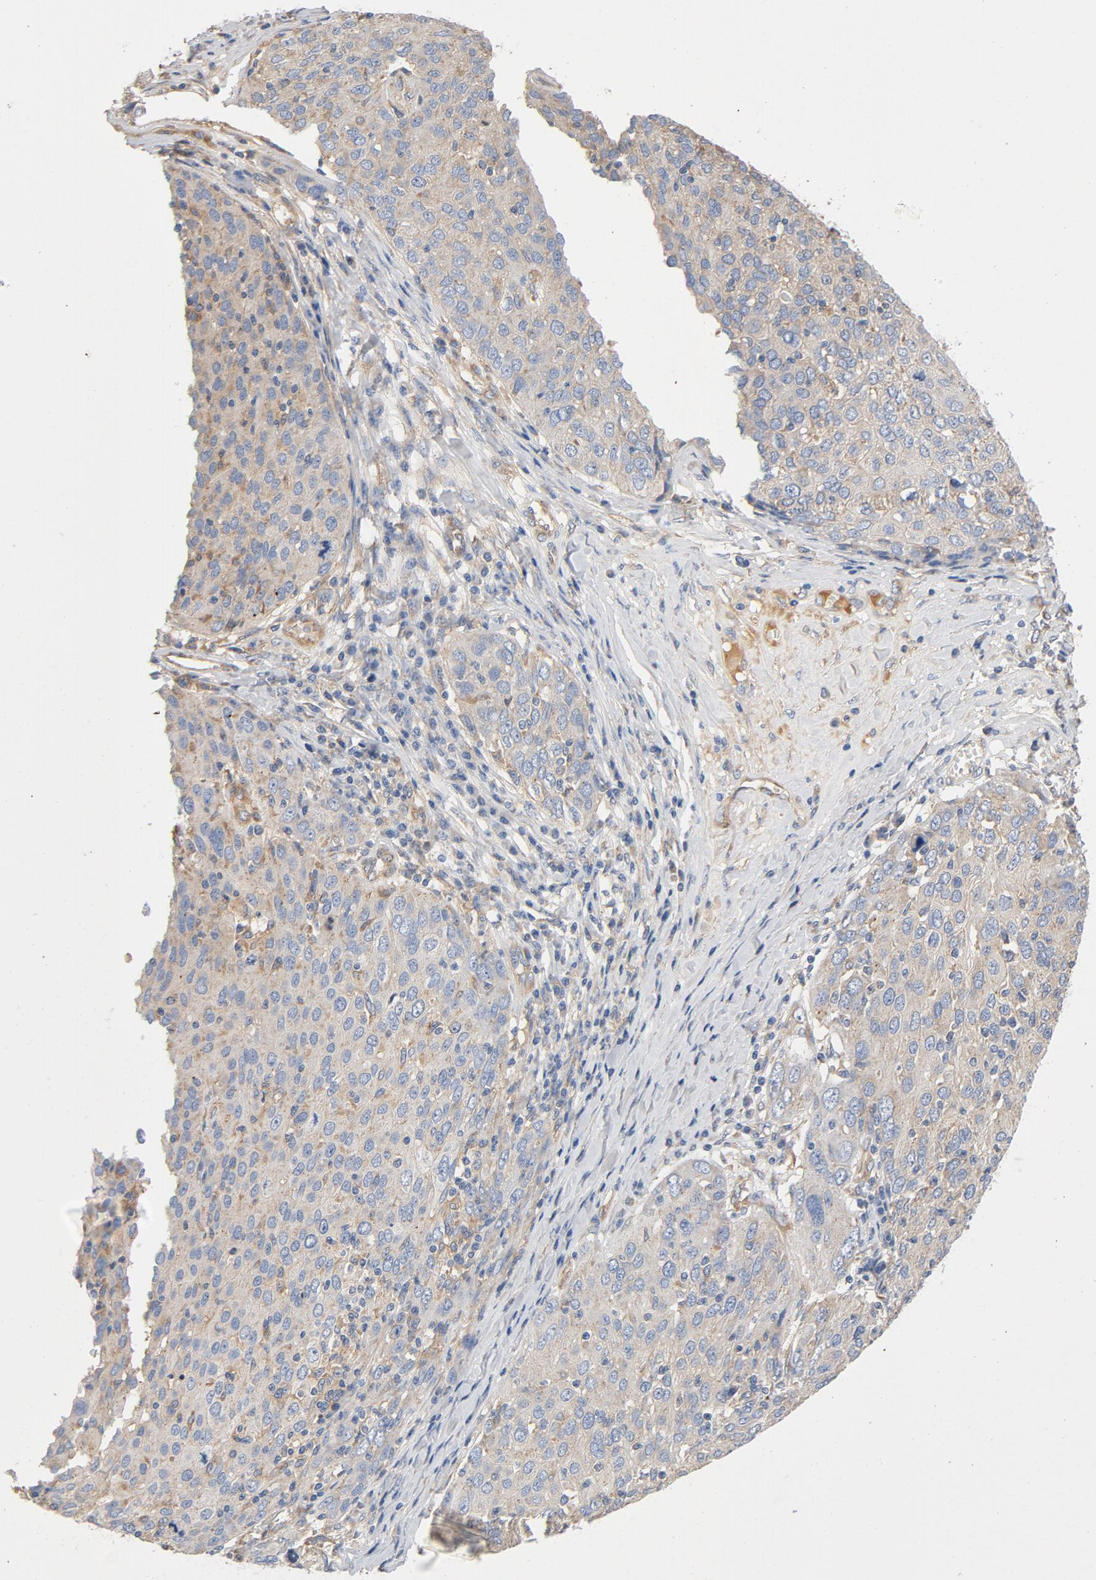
{"staining": {"intensity": "weak", "quantity": "25%-75%", "location": "cytoplasmic/membranous"}, "tissue": "ovarian cancer", "cell_type": "Tumor cells", "image_type": "cancer", "snomed": [{"axis": "morphology", "description": "Carcinoma, endometroid"}, {"axis": "topography", "description": "Ovary"}], "caption": "Ovarian cancer (endometroid carcinoma) stained with immunohistochemistry (IHC) reveals weak cytoplasmic/membranous staining in approximately 25%-75% of tumor cells.", "gene": "ILK", "patient": {"sex": "female", "age": 50}}